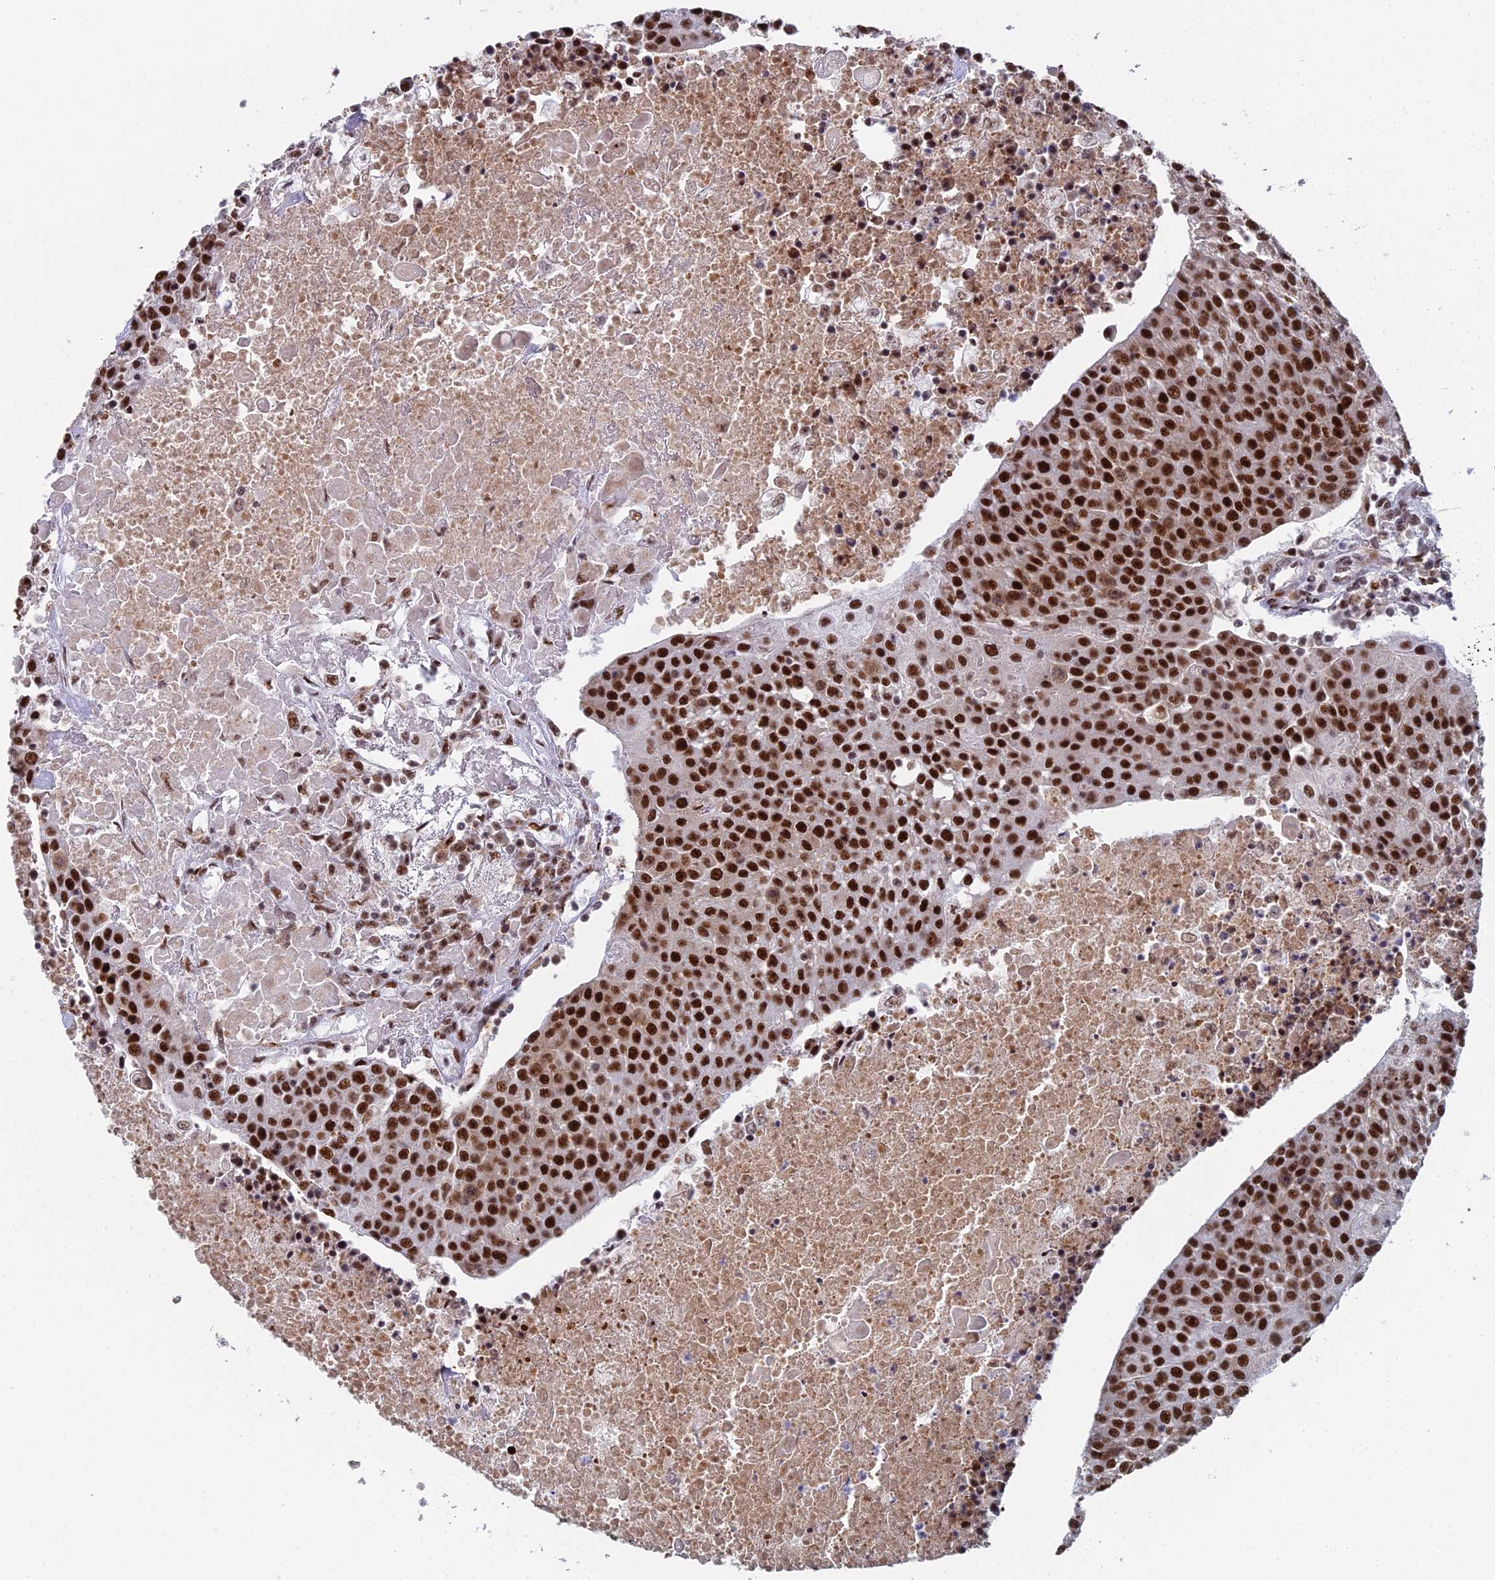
{"staining": {"intensity": "strong", "quantity": ">75%", "location": "nuclear"}, "tissue": "urothelial cancer", "cell_type": "Tumor cells", "image_type": "cancer", "snomed": [{"axis": "morphology", "description": "Urothelial carcinoma, High grade"}, {"axis": "topography", "description": "Urinary bladder"}], "caption": "Protein expression analysis of human high-grade urothelial carcinoma reveals strong nuclear positivity in about >75% of tumor cells.", "gene": "SF3B3", "patient": {"sex": "female", "age": 85}}